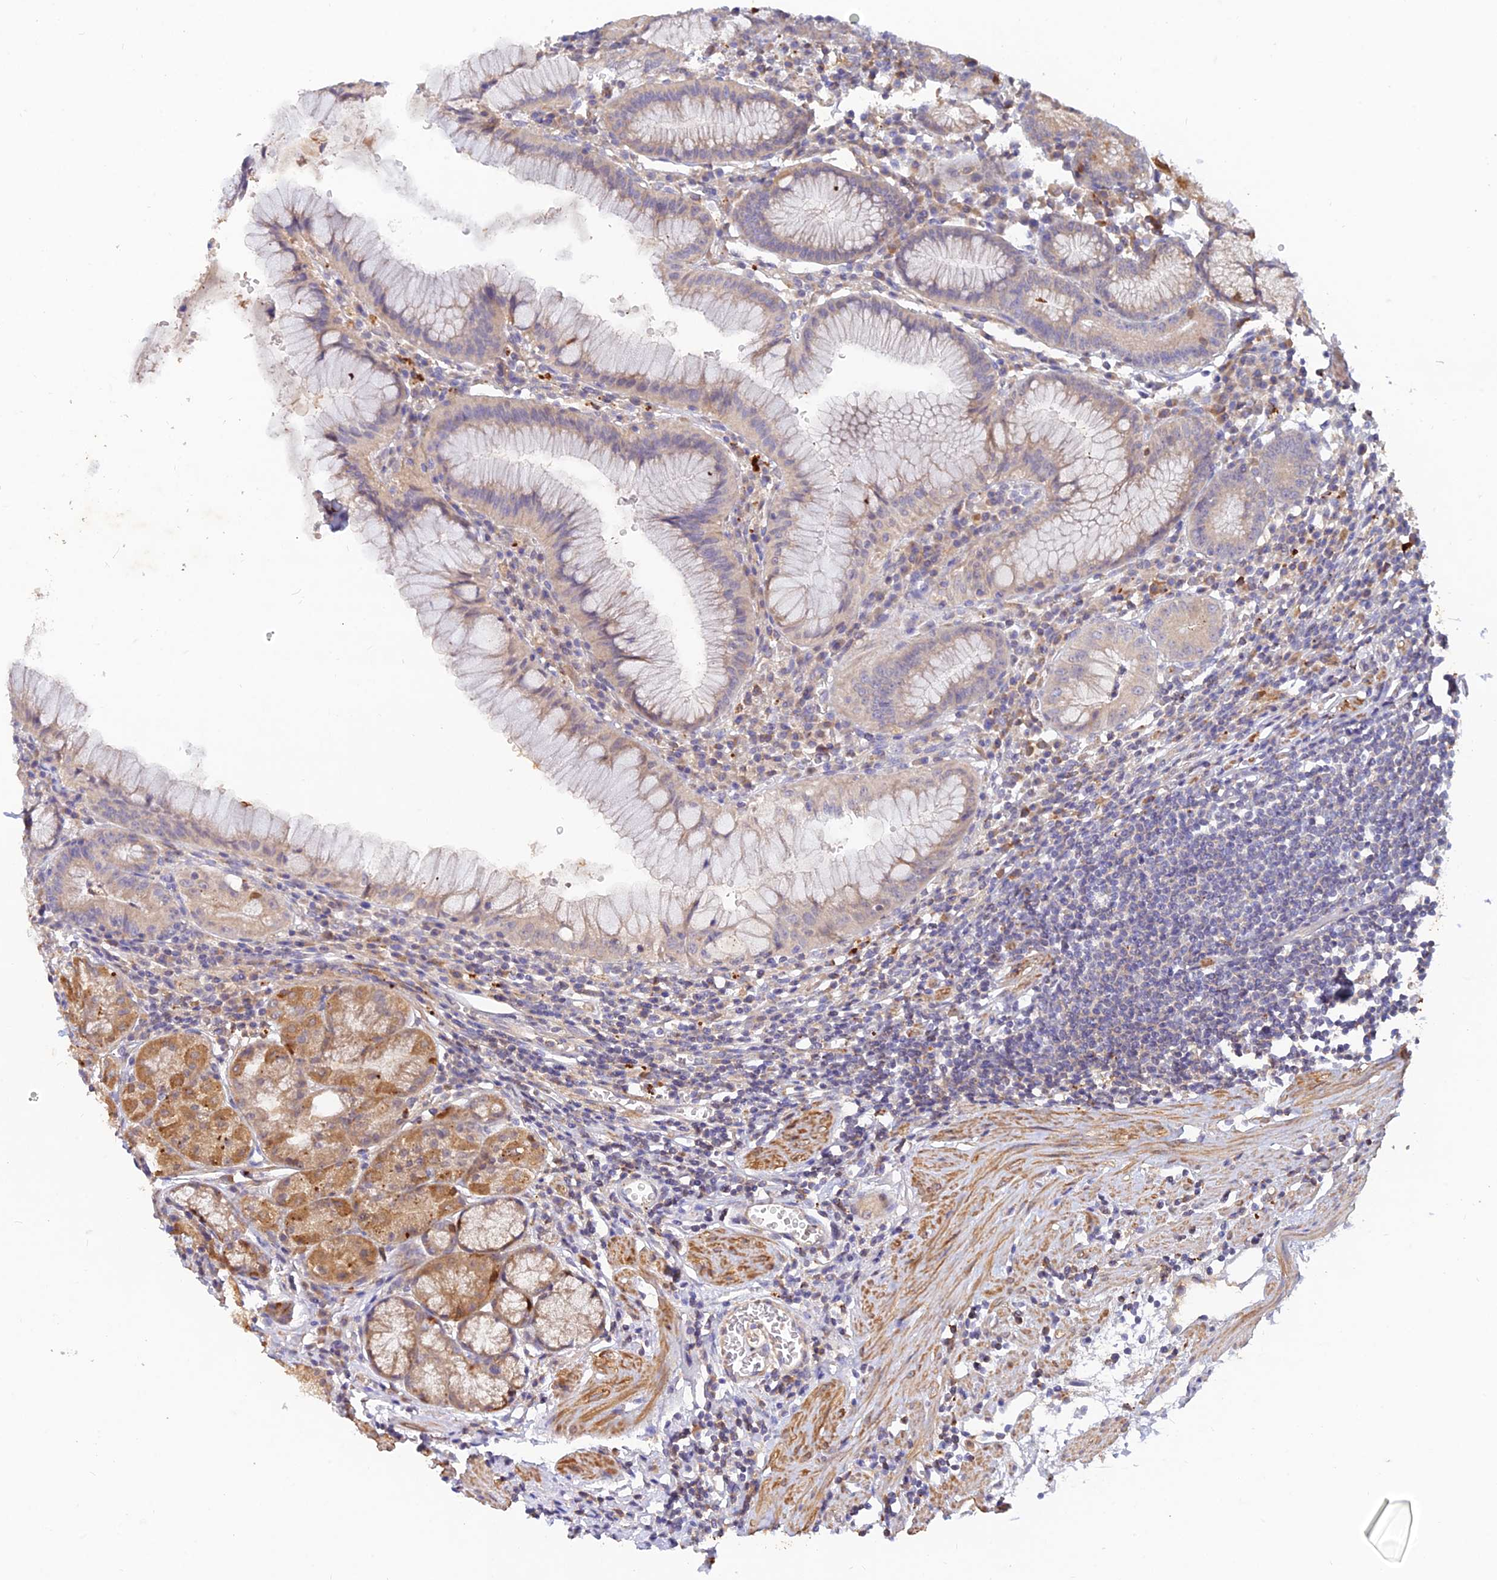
{"staining": {"intensity": "moderate", "quantity": "<25%", "location": "cytoplasmic/membranous"}, "tissue": "stomach", "cell_type": "Glandular cells", "image_type": "normal", "snomed": [{"axis": "morphology", "description": "Normal tissue, NOS"}, {"axis": "topography", "description": "Stomach"}], "caption": "This histopathology image demonstrates immunohistochemistry (IHC) staining of benign human stomach, with low moderate cytoplasmic/membranous positivity in about <25% of glandular cells.", "gene": "ACSM5", "patient": {"sex": "male", "age": 55}}